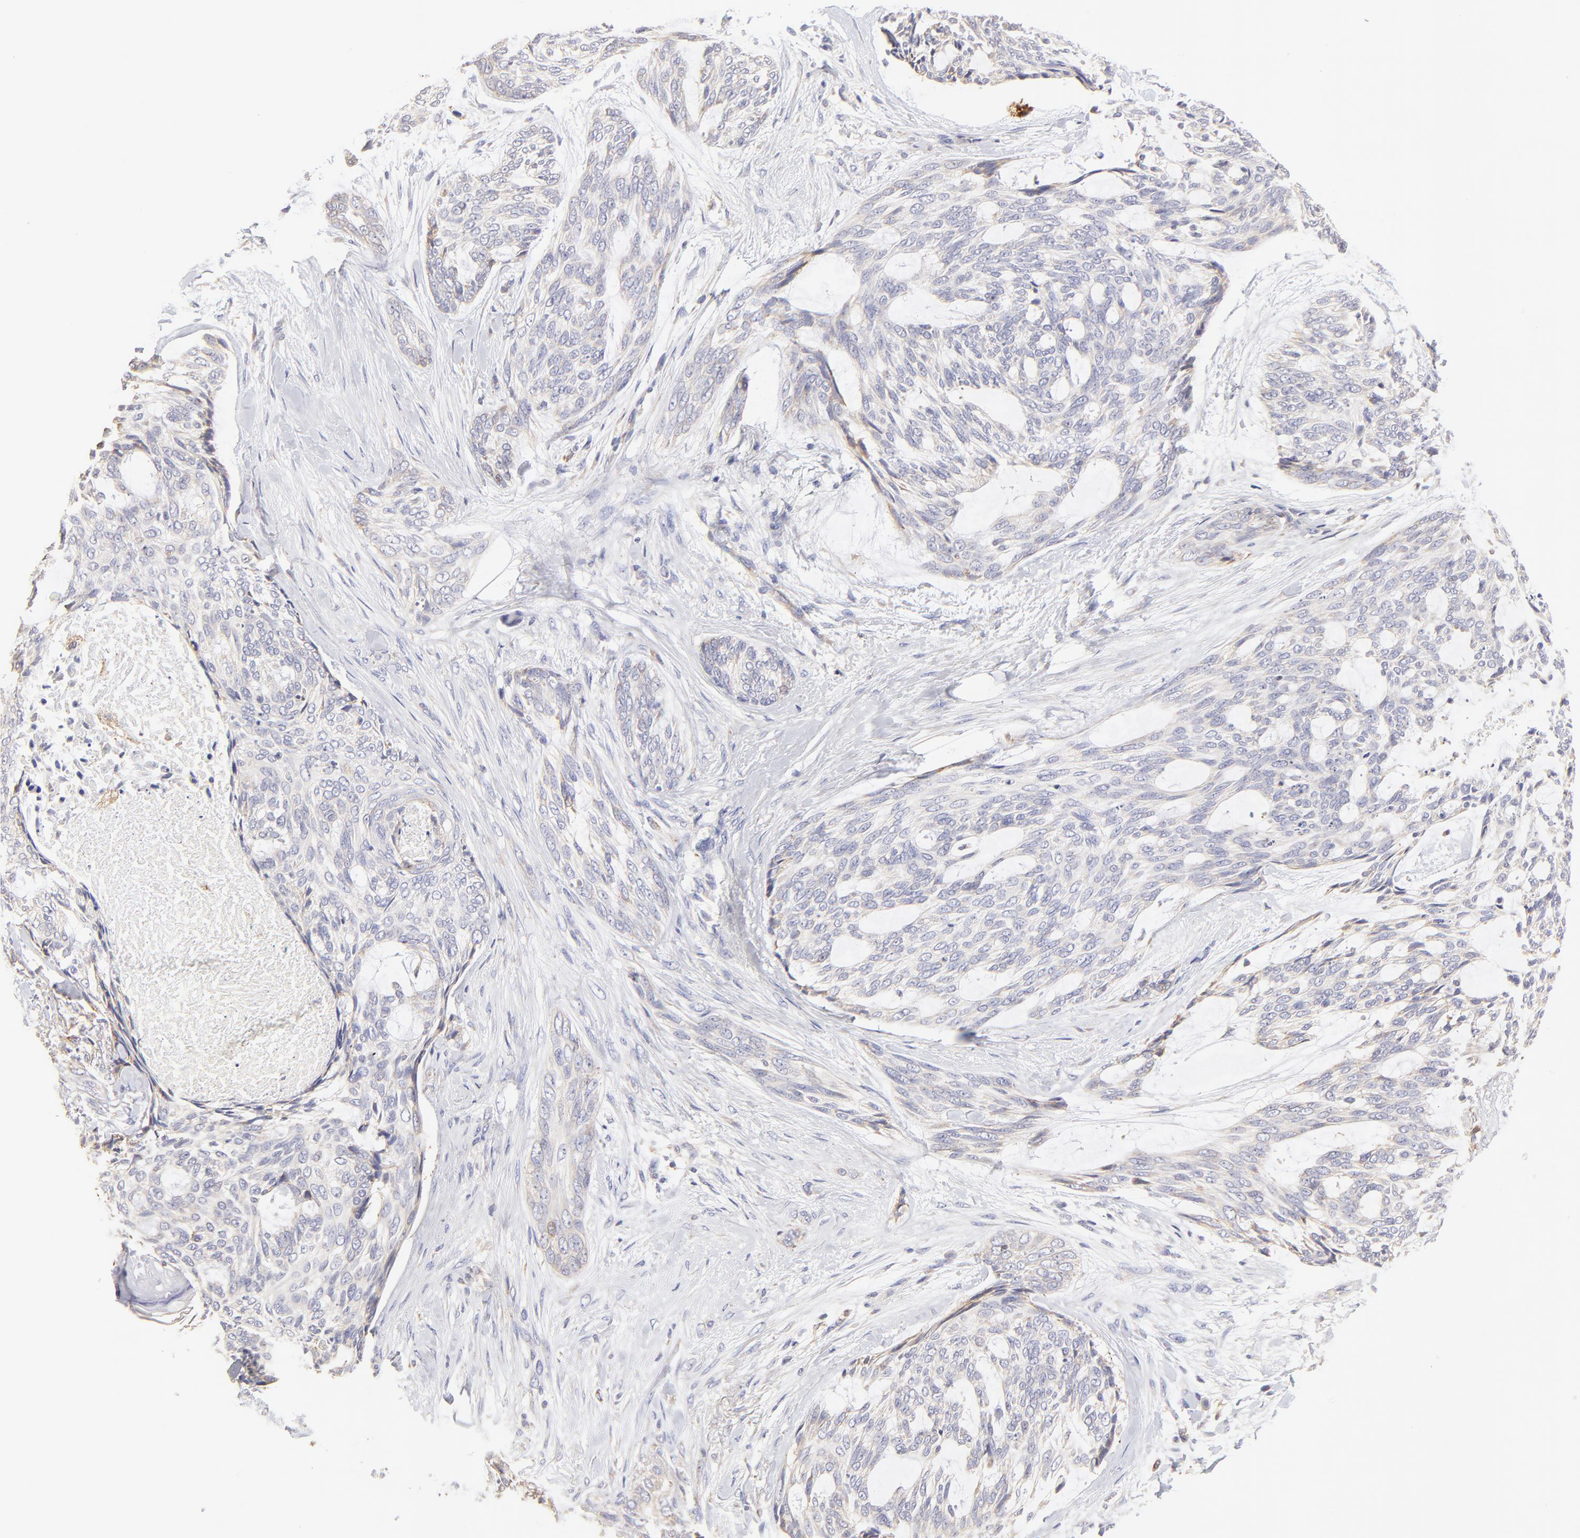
{"staining": {"intensity": "negative", "quantity": "none", "location": "none"}, "tissue": "skin cancer", "cell_type": "Tumor cells", "image_type": "cancer", "snomed": [{"axis": "morphology", "description": "Normal tissue, NOS"}, {"axis": "morphology", "description": "Basal cell carcinoma"}, {"axis": "topography", "description": "Skin"}], "caption": "Basal cell carcinoma (skin) was stained to show a protein in brown. There is no significant staining in tumor cells. (DAB (3,3'-diaminobenzidine) immunohistochemistry (IHC) visualized using brightfield microscopy, high magnification).", "gene": "GCSAM", "patient": {"sex": "female", "age": 71}}